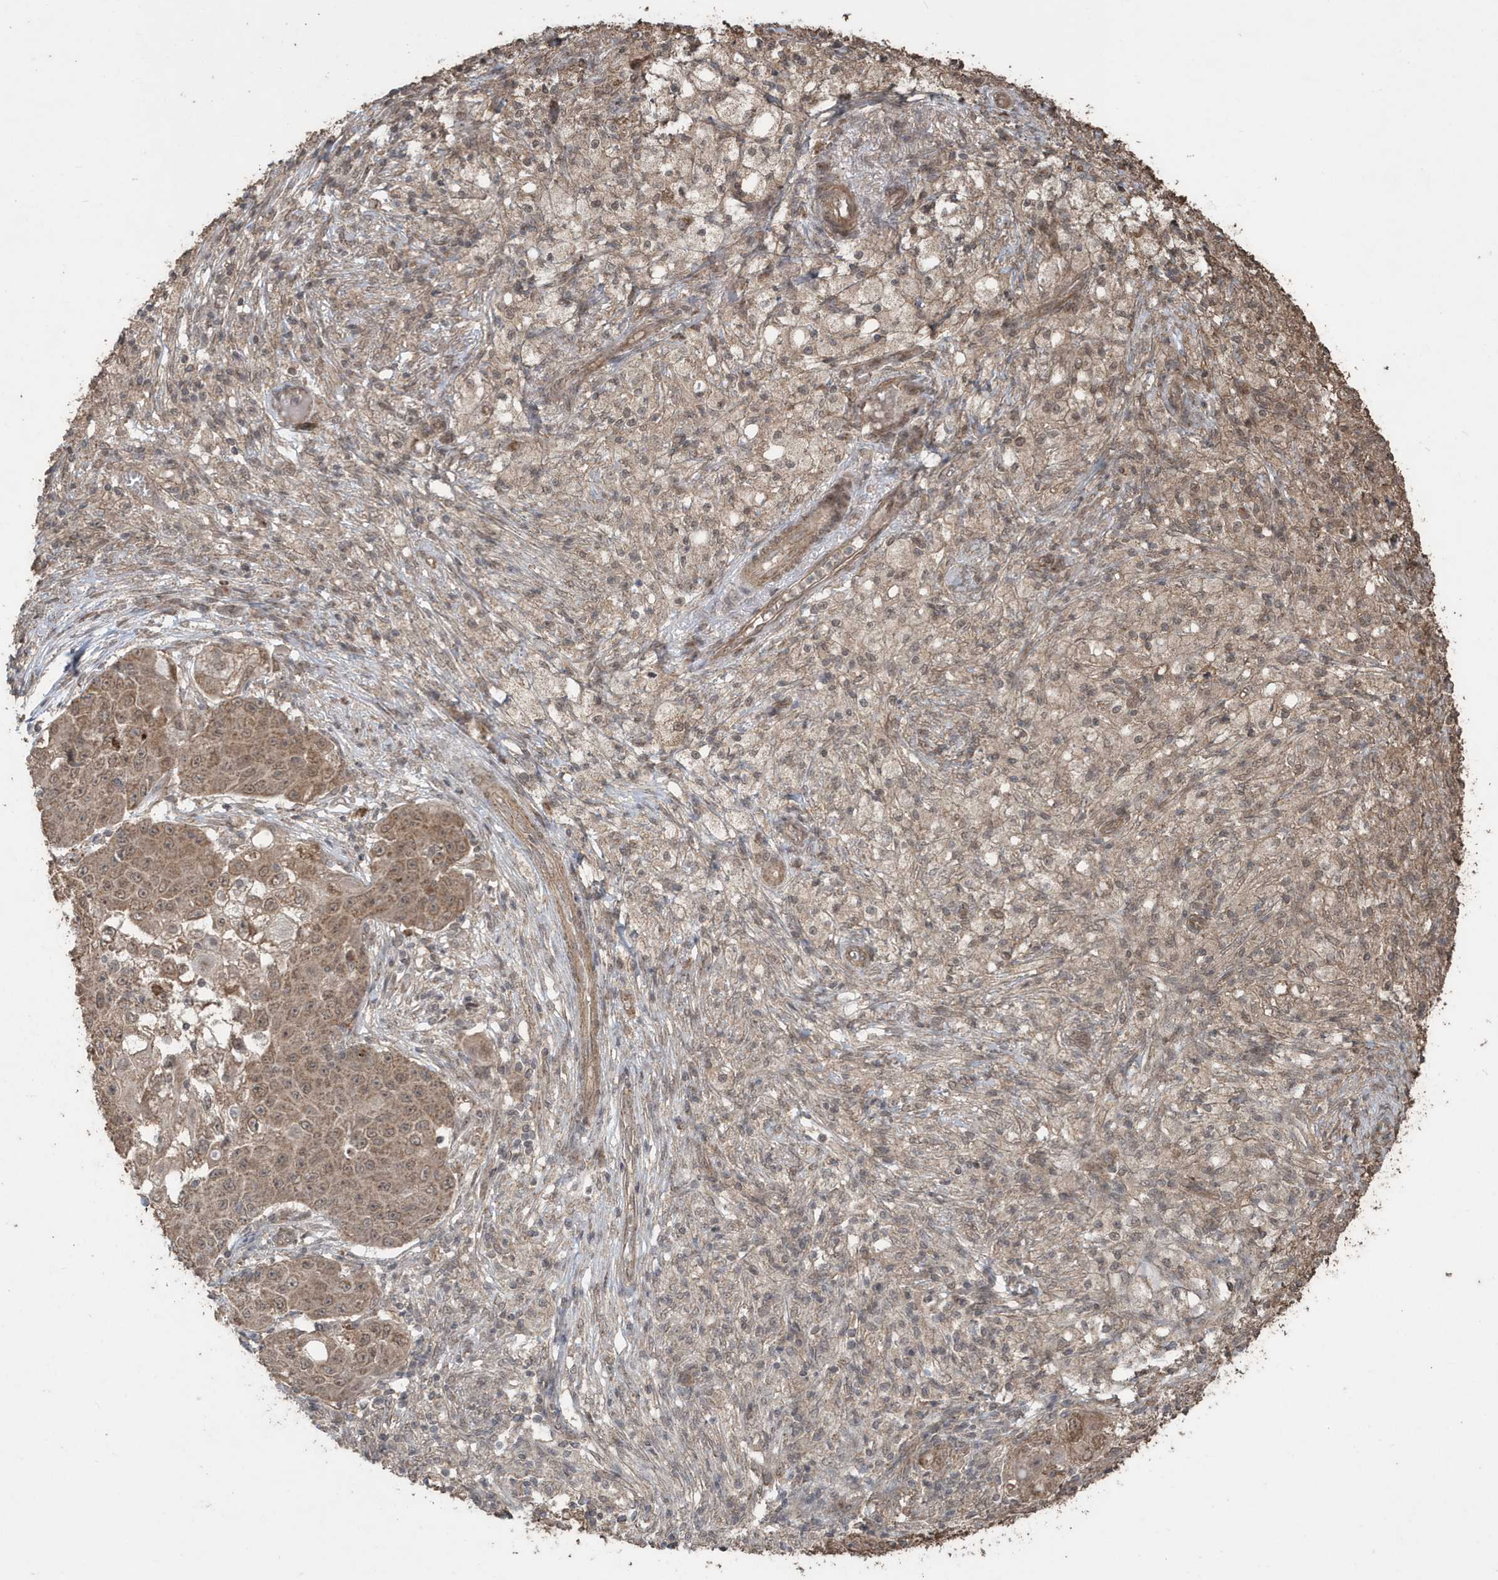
{"staining": {"intensity": "moderate", "quantity": ">75%", "location": "cytoplasmic/membranous"}, "tissue": "ovarian cancer", "cell_type": "Tumor cells", "image_type": "cancer", "snomed": [{"axis": "morphology", "description": "Carcinoma, endometroid"}, {"axis": "topography", "description": "Ovary"}], "caption": "This is an image of immunohistochemistry (IHC) staining of ovarian endometroid carcinoma, which shows moderate expression in the cytoplasmic/membranous of tumor cells.", "gene": "PAXBP1", "patient": {"sex": "female", "age": 42}}